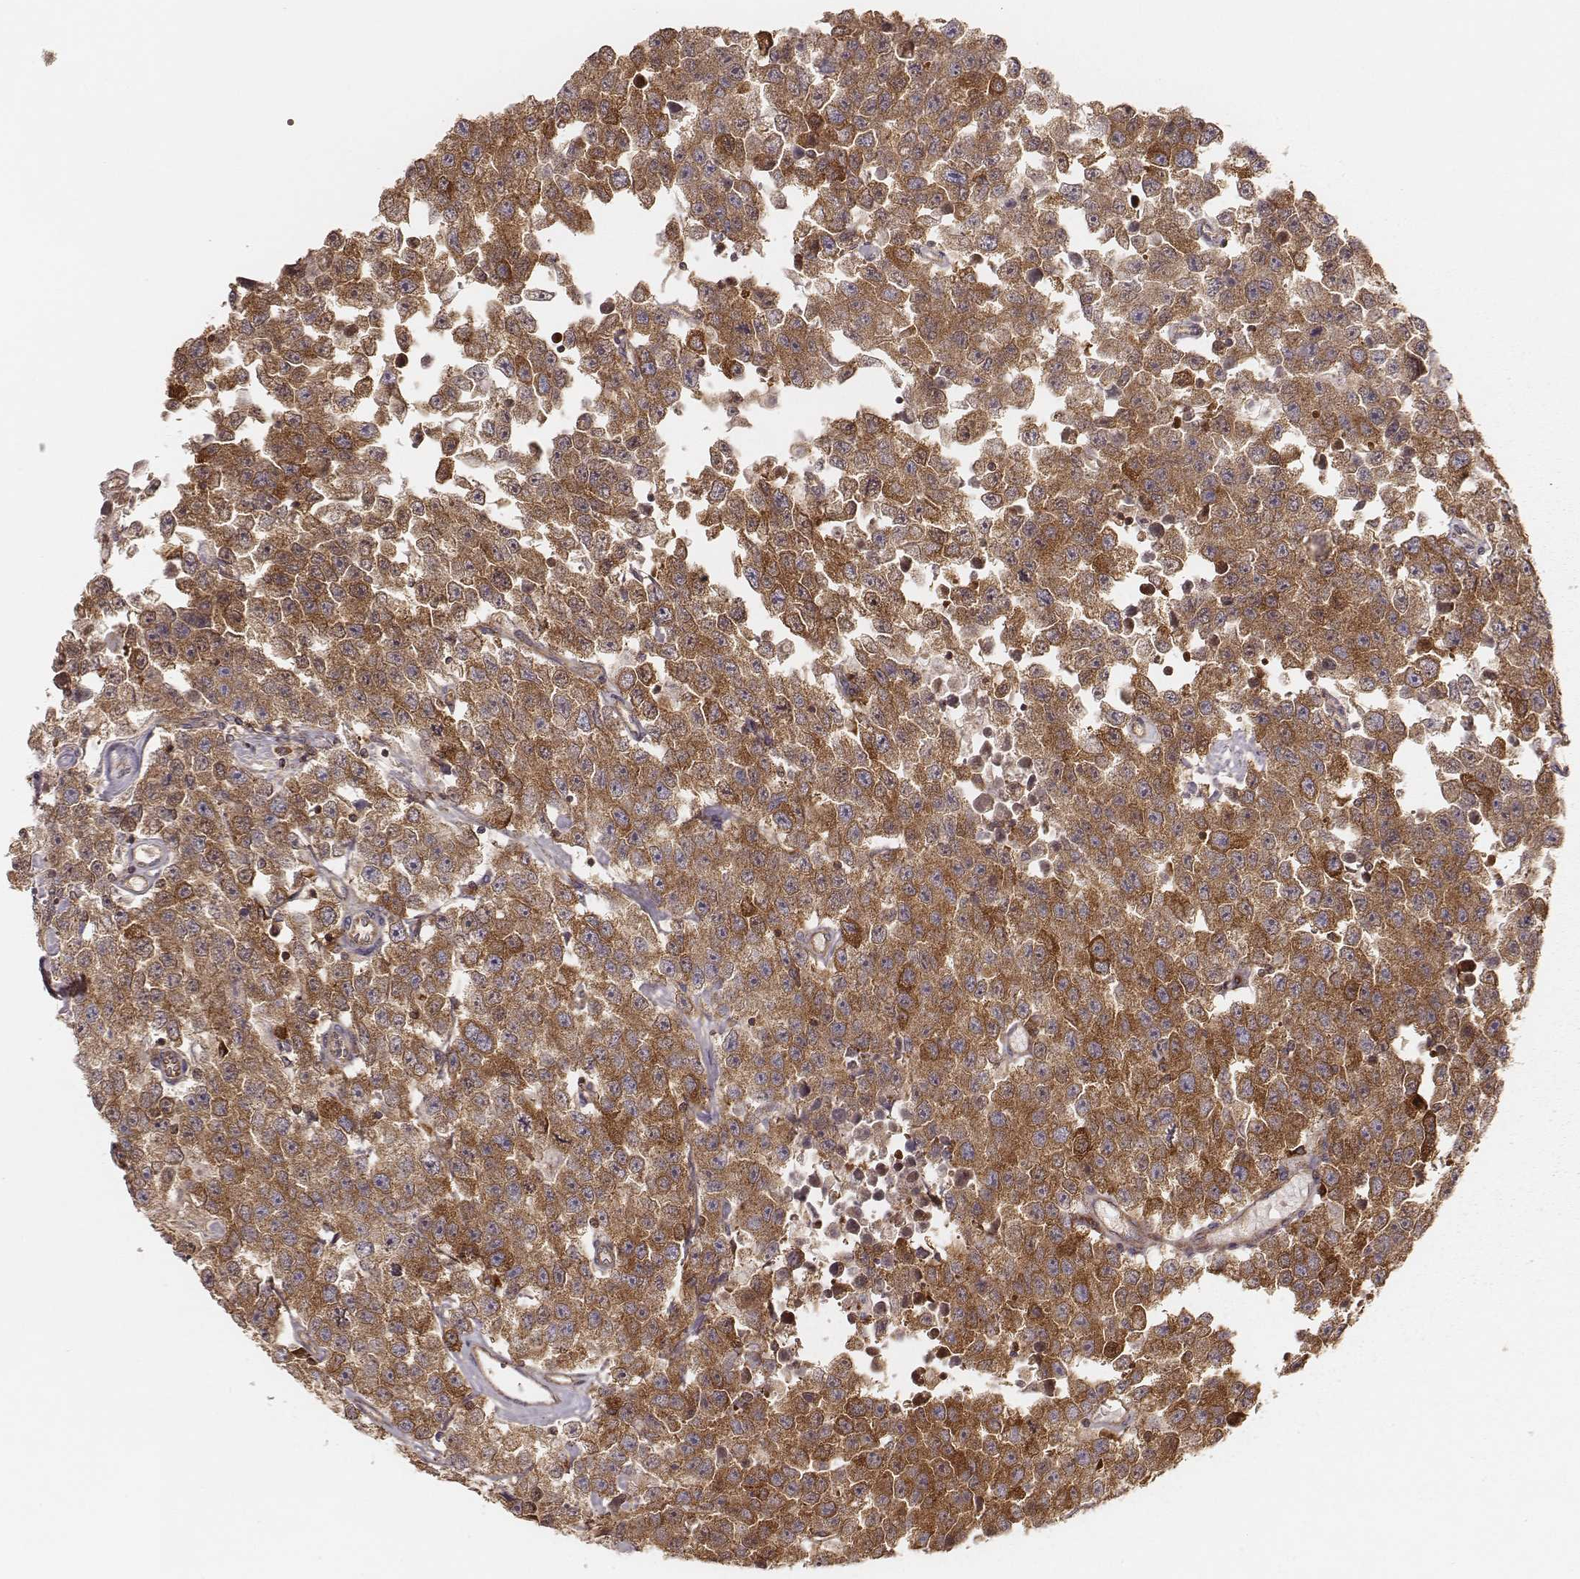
{"staining": {"intensity": "moderate", "quantity": ">75%", "location": "cytoplasmic/membranous"}, "tissue": "testis cancer", "cell_type": "Tumor cells", "image_type": "cancer", "snomed": [{"axis": "morphology", "description": "Seminoma, NOS"}, {"axis": "topography", "description": "Testis"}], "caption": "The photomicrograph displays a brown stain indicating the presence of a protein in the cytoplasmic/membranous of tumor cells in testis cancer.", "gene": "CARS1", "patient": {"sex": "male", "age": 52}}